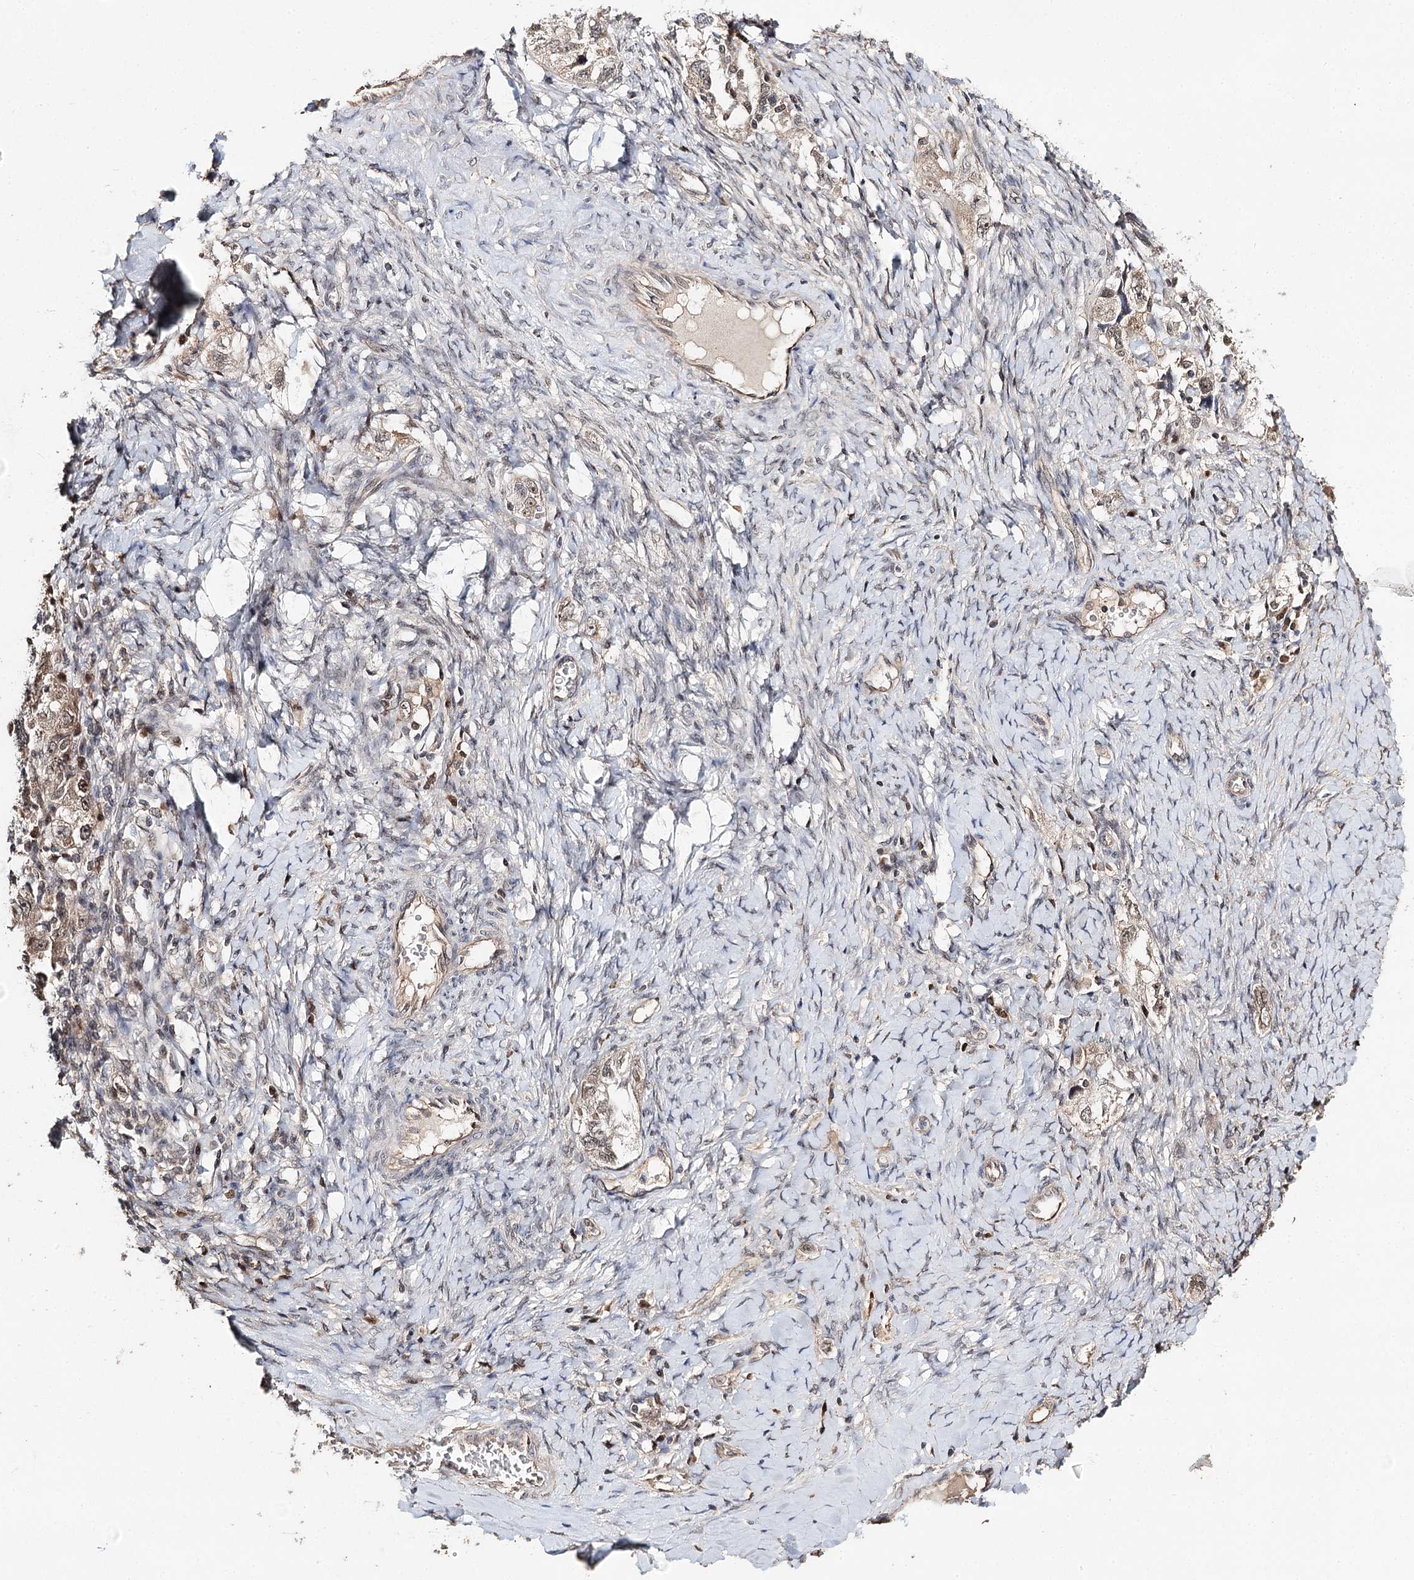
{"staining": {"intensity": "weak", "quantity": ">75%", "location": "nuclear"}, "tissue": "ovarian cancer", "cell_type": "Tumor cells", "image_type": "cancer", "snomed": [{"axis": "morphology", "description": "Carcinoma, NOS"}, {"axis": "morphology", "description": "Cystadenocarcinoma, serous, NOS"}, {"axis": "topography", "description": "Ovary"}], "caption": "DAB immunohistochemical staining of human carcinoma (ovarian) displays weak nuclear protein expression in about >75% of tumor cells.", "gene": "NOPCHAP1", "patient": {"sex": "female", "age": 69}}